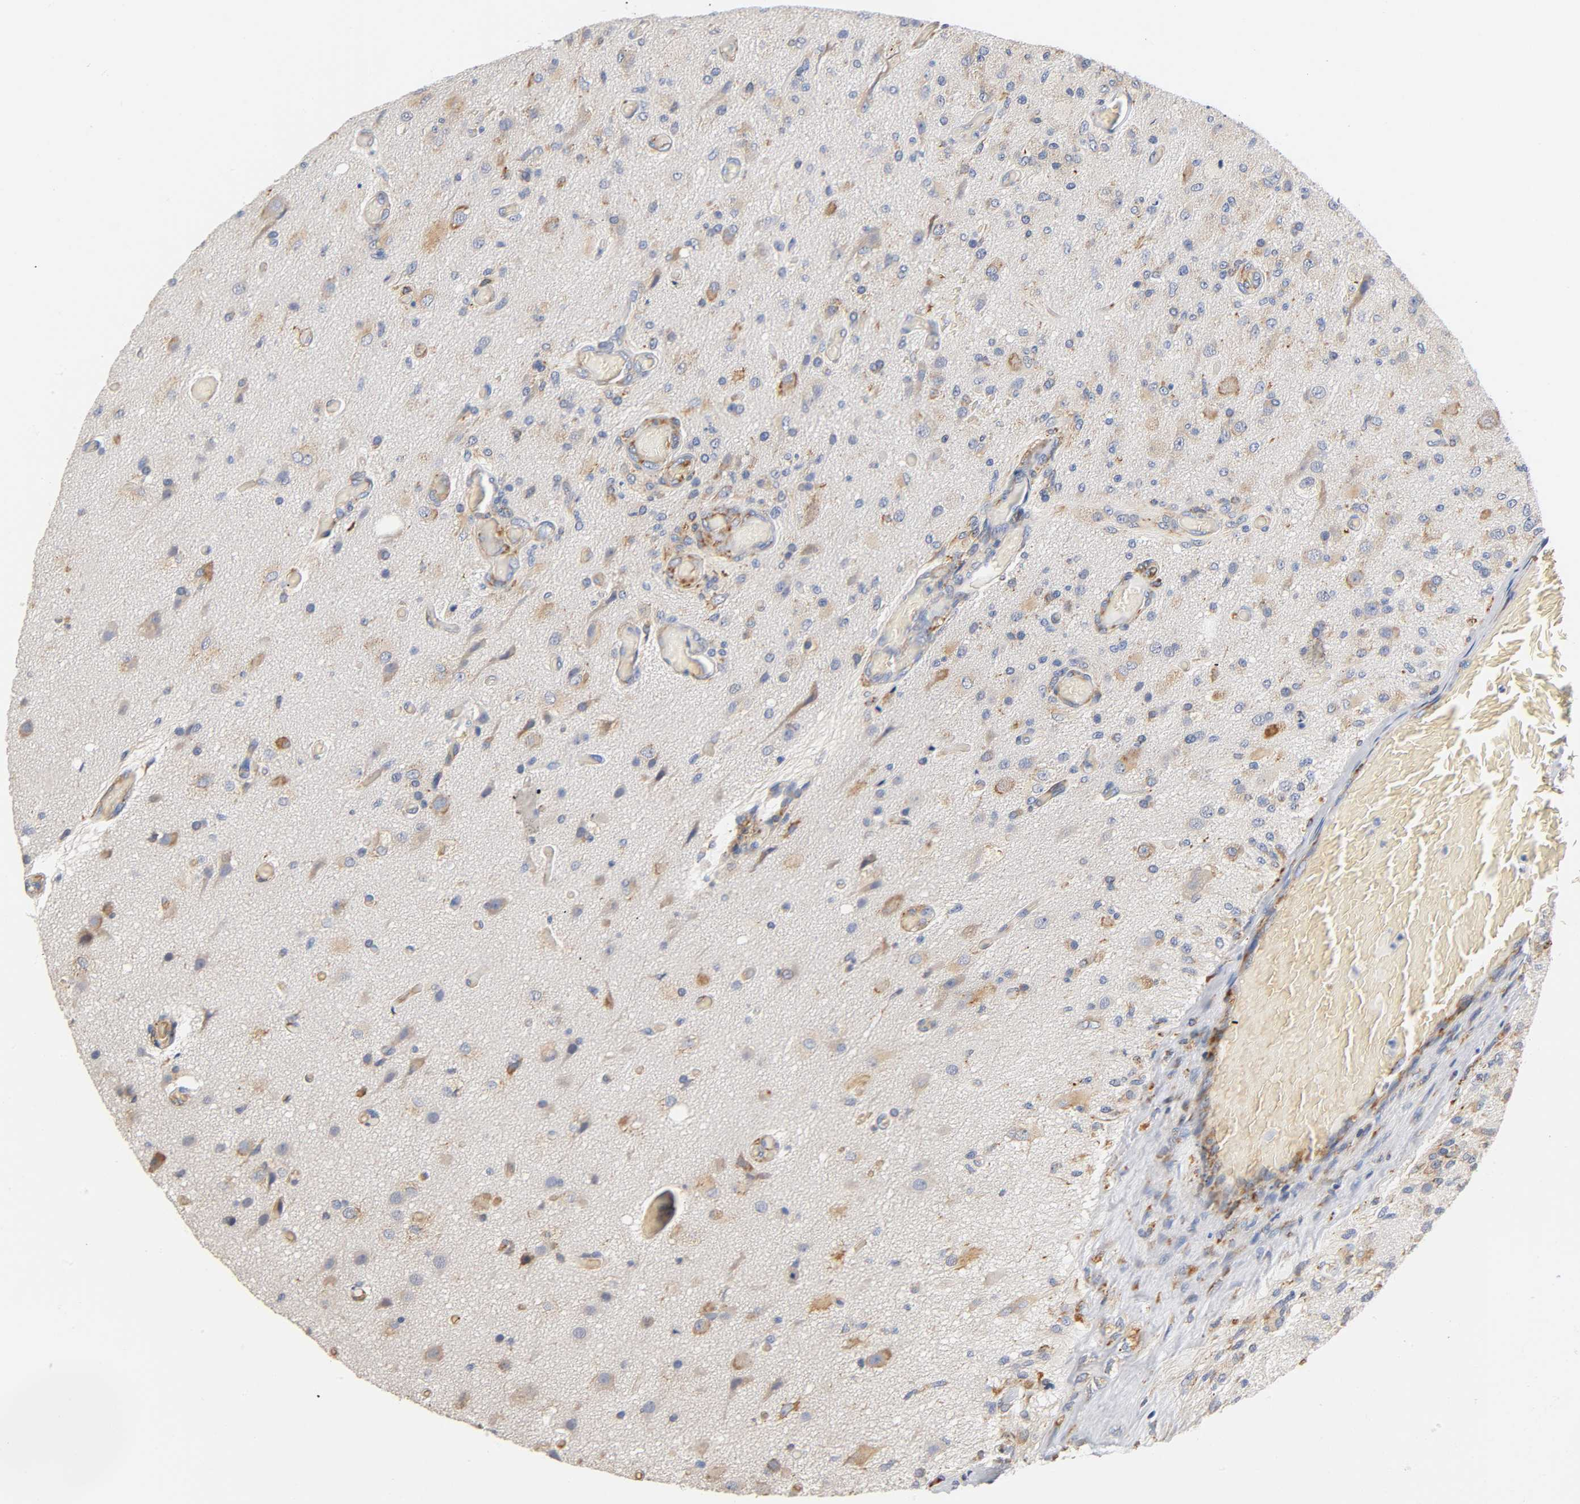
{"staining": {"intensity": "weak", "quantity": "<25%", "location": "cytoplasmic/membranous"}, "tissue": "glioma", "cell_type": "Tumor cells", "image_type": "cancer", "snomed": [{"axis": "morphology", "description": "Normal tissue, NOS"}, {"axis": "morphology", "description": "Glioma, malignant, High grade"}, {"axis": "topography", "description": "Cerebral cortex"}], "caption": "Immunohistochemical staining of glioma reveals no significant expression in tumor cells.", "gene": "UCKL1", "patient": {"sex": "male", "age": 77}}